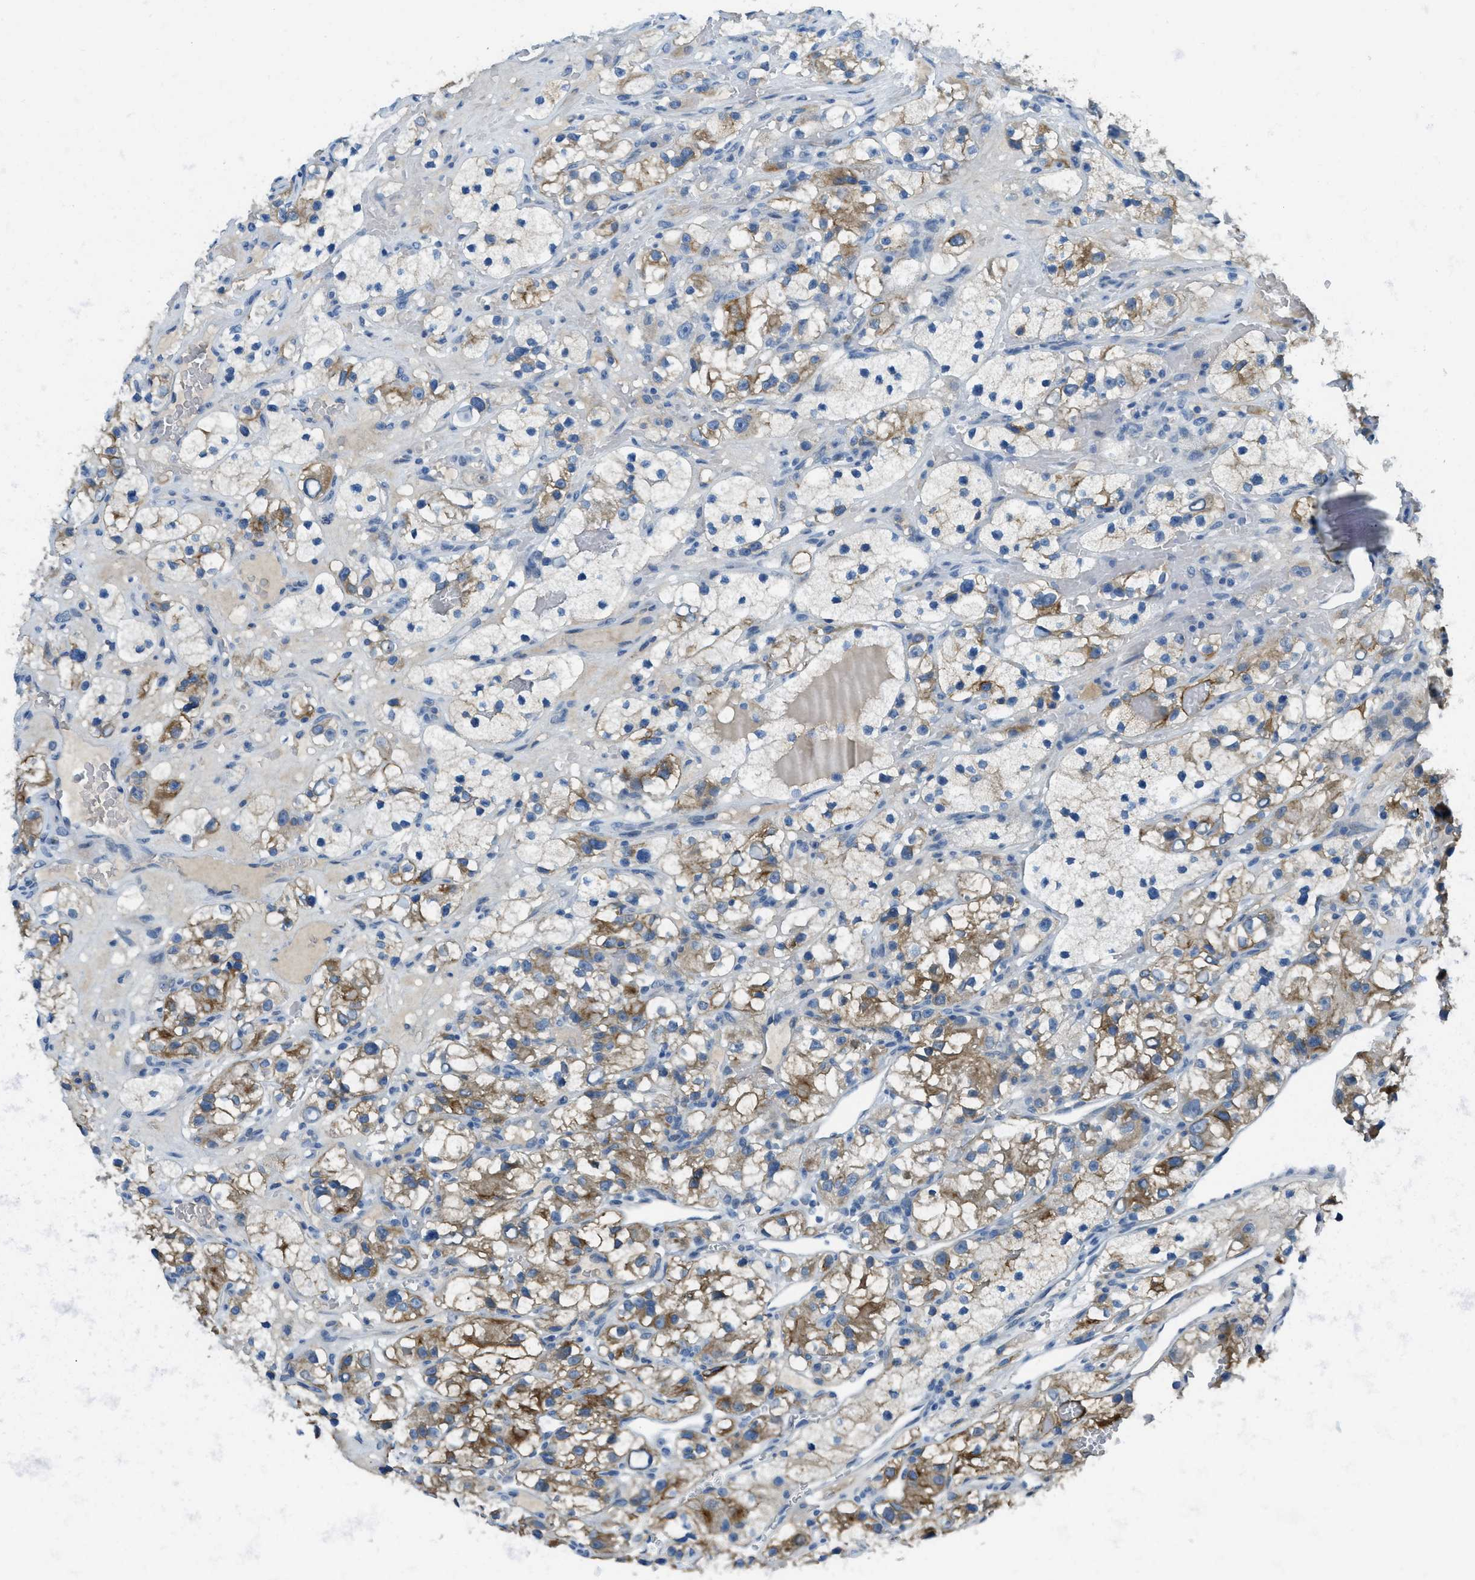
{"staining": {"intensity": "moderate", "quantity": "<25%", "location": "cytoplasmic/membranous"}, "tissue": "renal cancer", "cell_type": "Tumor cells", "image_type": "cancer", "snomed": [{"axis": "morphology", "description": "Adenocarcinoma, NOS"}, {"axis": "topography", "description": "Kidney"}], "caption": "Brown immunohistochemical staining in human renal adenocarcinoma reveals moderate cytoplasmic/membranous positivity in about <25% of tumor cells.", "gene": "KLHL8", "patient": {"sex": "female", "age": 57}}